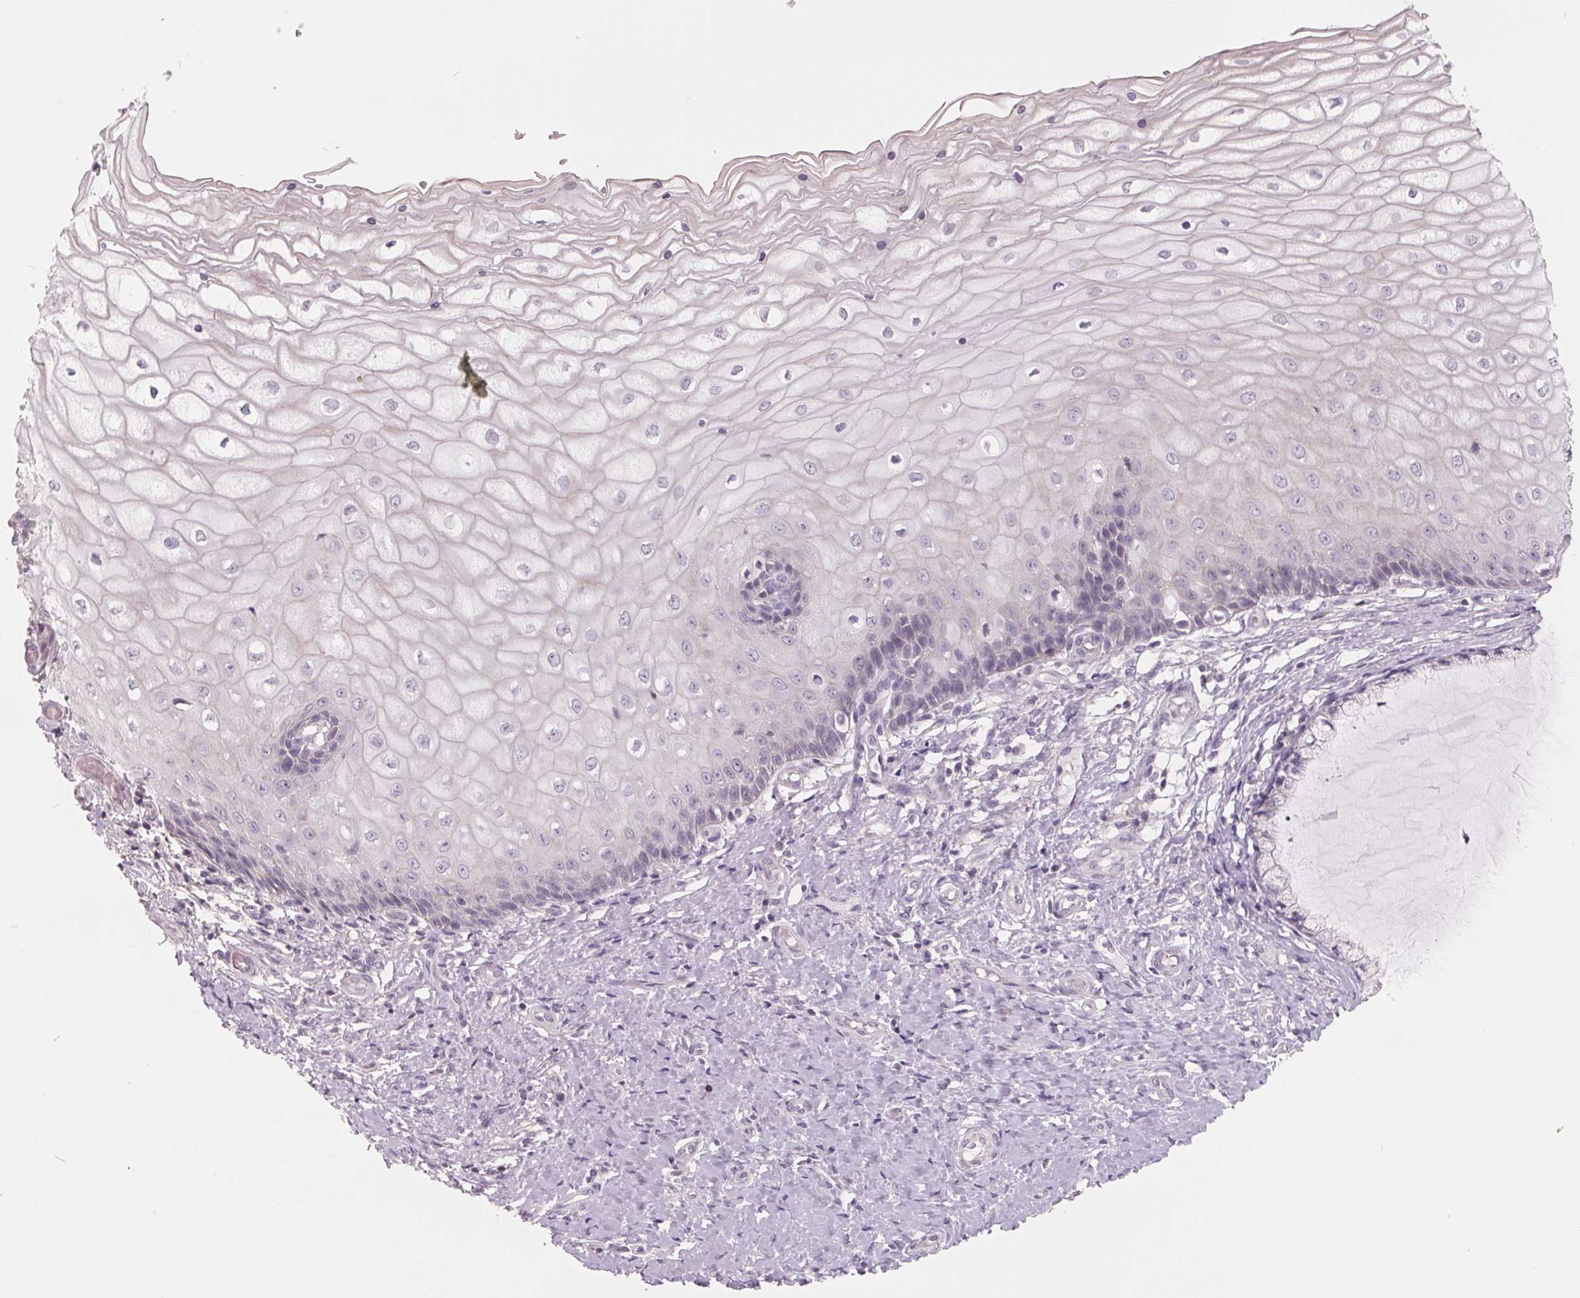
{"staining": {"intensity": "negative", "quantity": "none", "location": "none"}, "tissue": "cervix", "cell_type": "Glandular cells", "image_type": "normal", "snomed": [{"axis": "morphology", "description": "Normal tissue, NOS"}, {"axis": "topography", "description": "Cervix"}], "caption": "Glandular cells are negative for brown protein staining in unremarkable cervix. (Brightfield microscopy of DAB (3,3'-diaminobenzidine) immunohistochemistry (IHC) at high magnification).", "gene": "FTCD", "patient": {"sex": "female", "age": 37}}